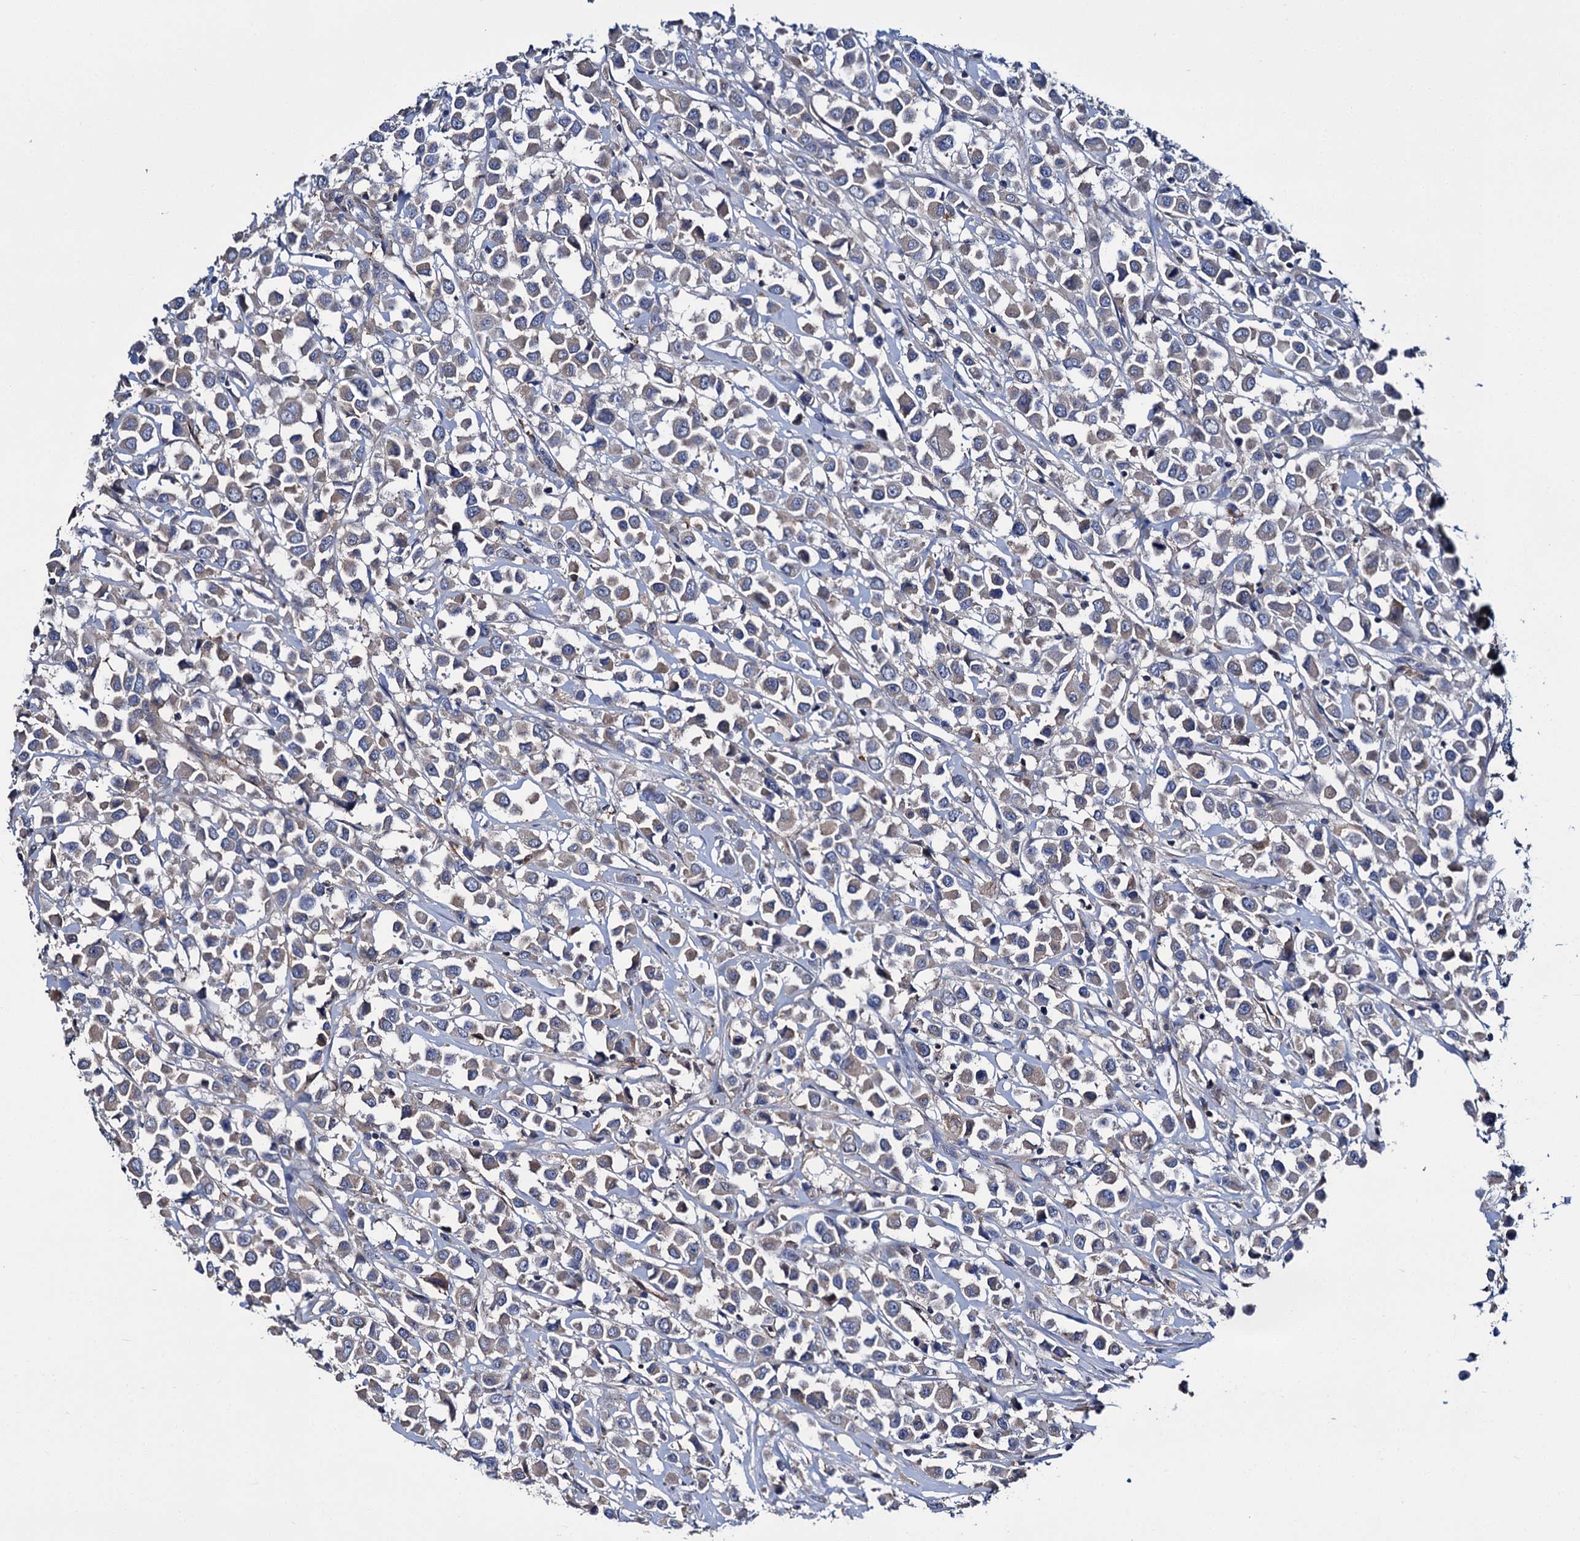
{"staining": {"intensity": "weak", "quantity": "25%-75%", "location": "cytoplasmic/membranous"}, "tissue": "breast cancer", "cell_type": "Tumor cells", "image_type": "cancer", "snomed": [{"axis": "morphology", "description": "Duct carcinoma"}, {"axis": "topography", "description": "Breast"}], "caption": "A micrograph showing weak cytoplasmic/membranous expression in approximately 25%-75% of tumor cells in breast invasive ductal carcinoma, as visualized by brown immunohistochemical staining.", "gene": "CACNA1C", "patient": {"sex": "female", "age": 61}}